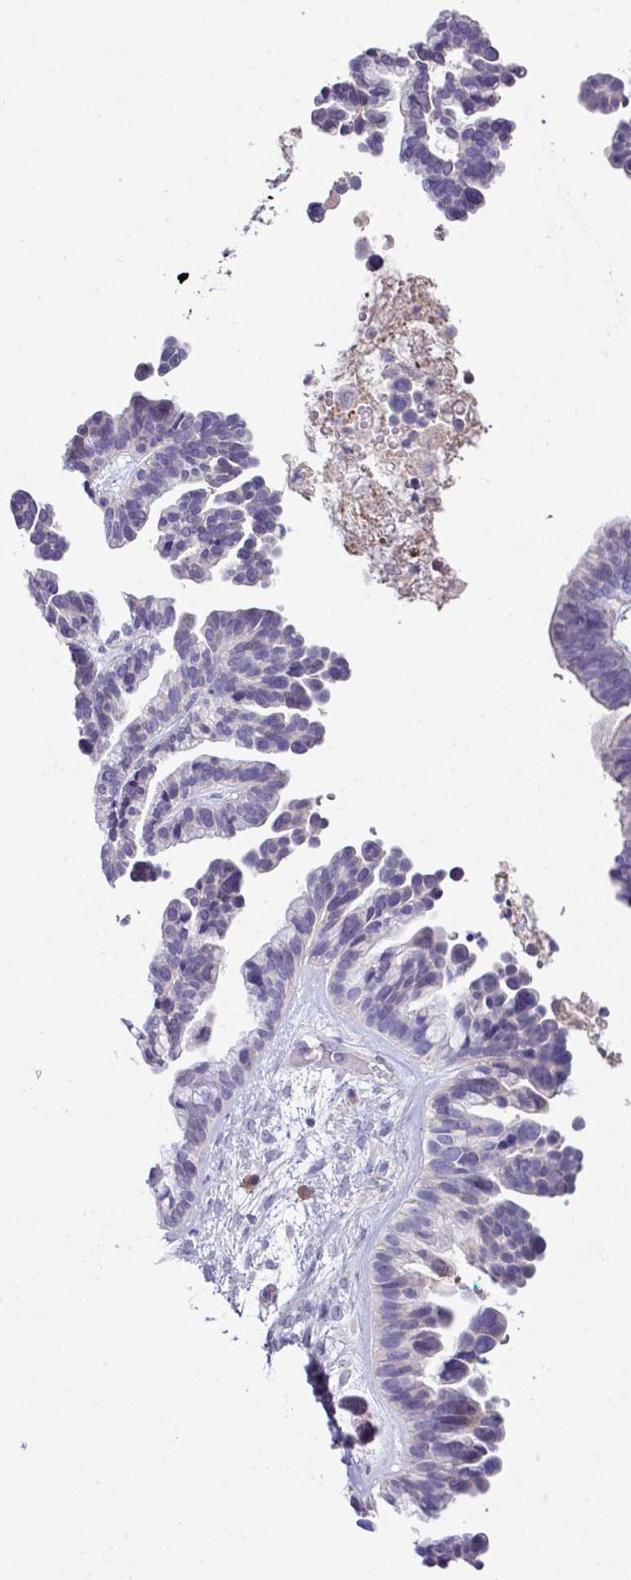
{"staining": {"intensity": "negative", "quantity": "none", "location": "none"}, "tissue": "ovarian cancer", "cell_type": "Tumor cells", "image_type": "cancer", "snomed": [{"axis": "morphology", "description": "Cystadenocarcinoma, serous, NOS"}, {"axis": "topography", "description": "Ovary"}], "caption": "Tumor cells are negative for brown protein staining in serous cystadenocarcinoma (ovarian).", "gene": "SLAMF6", "patient": {"sex": "female", "age": 56}}